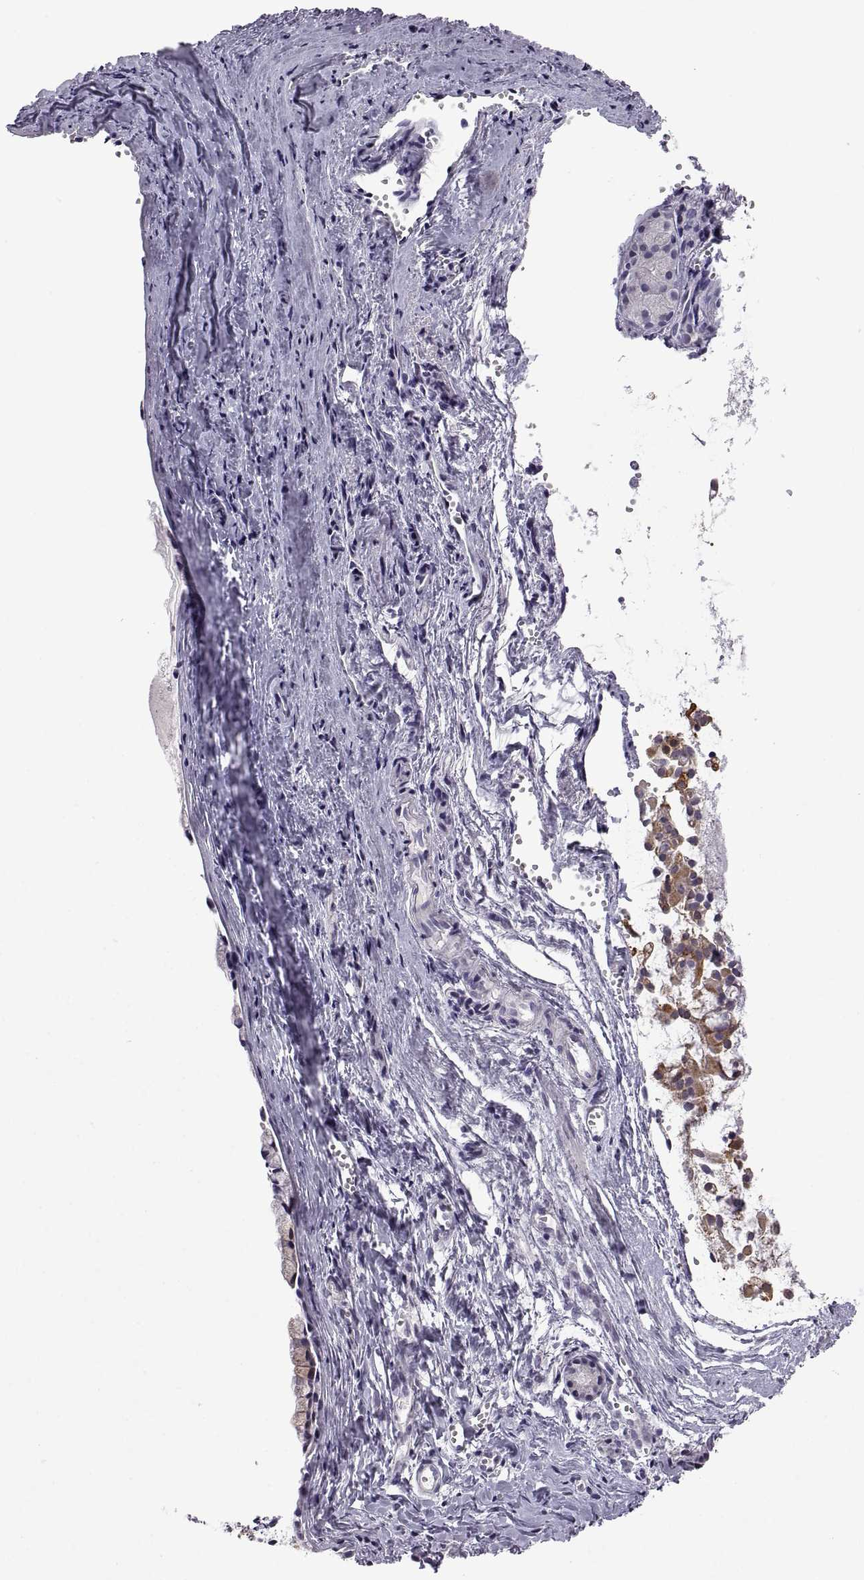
{"staining": {"intensity": "moderate", "quantity": "25%-75%", "location": "cytoplasmic/membranous"}, "tissue": "nasopharynx", "cell_type": "Respiratory epithelial cells", "image_type": "normal", "snomed": [{"axis": "morphology", "description": "Normal tissue, NOS"}, {"axis": "topography", "description": "Nasopharynx"}], "caption": "DAB (3,3'-diaminobenzidine) immunohistochemical staining of normal human nasopharynx reveals moderate cytoplasmic/membranous protein positivity in about 25%-75% of respiratory epithelial cells.", "gene": "FAM170A", "patient": {"sex": "male", "age": 83}}